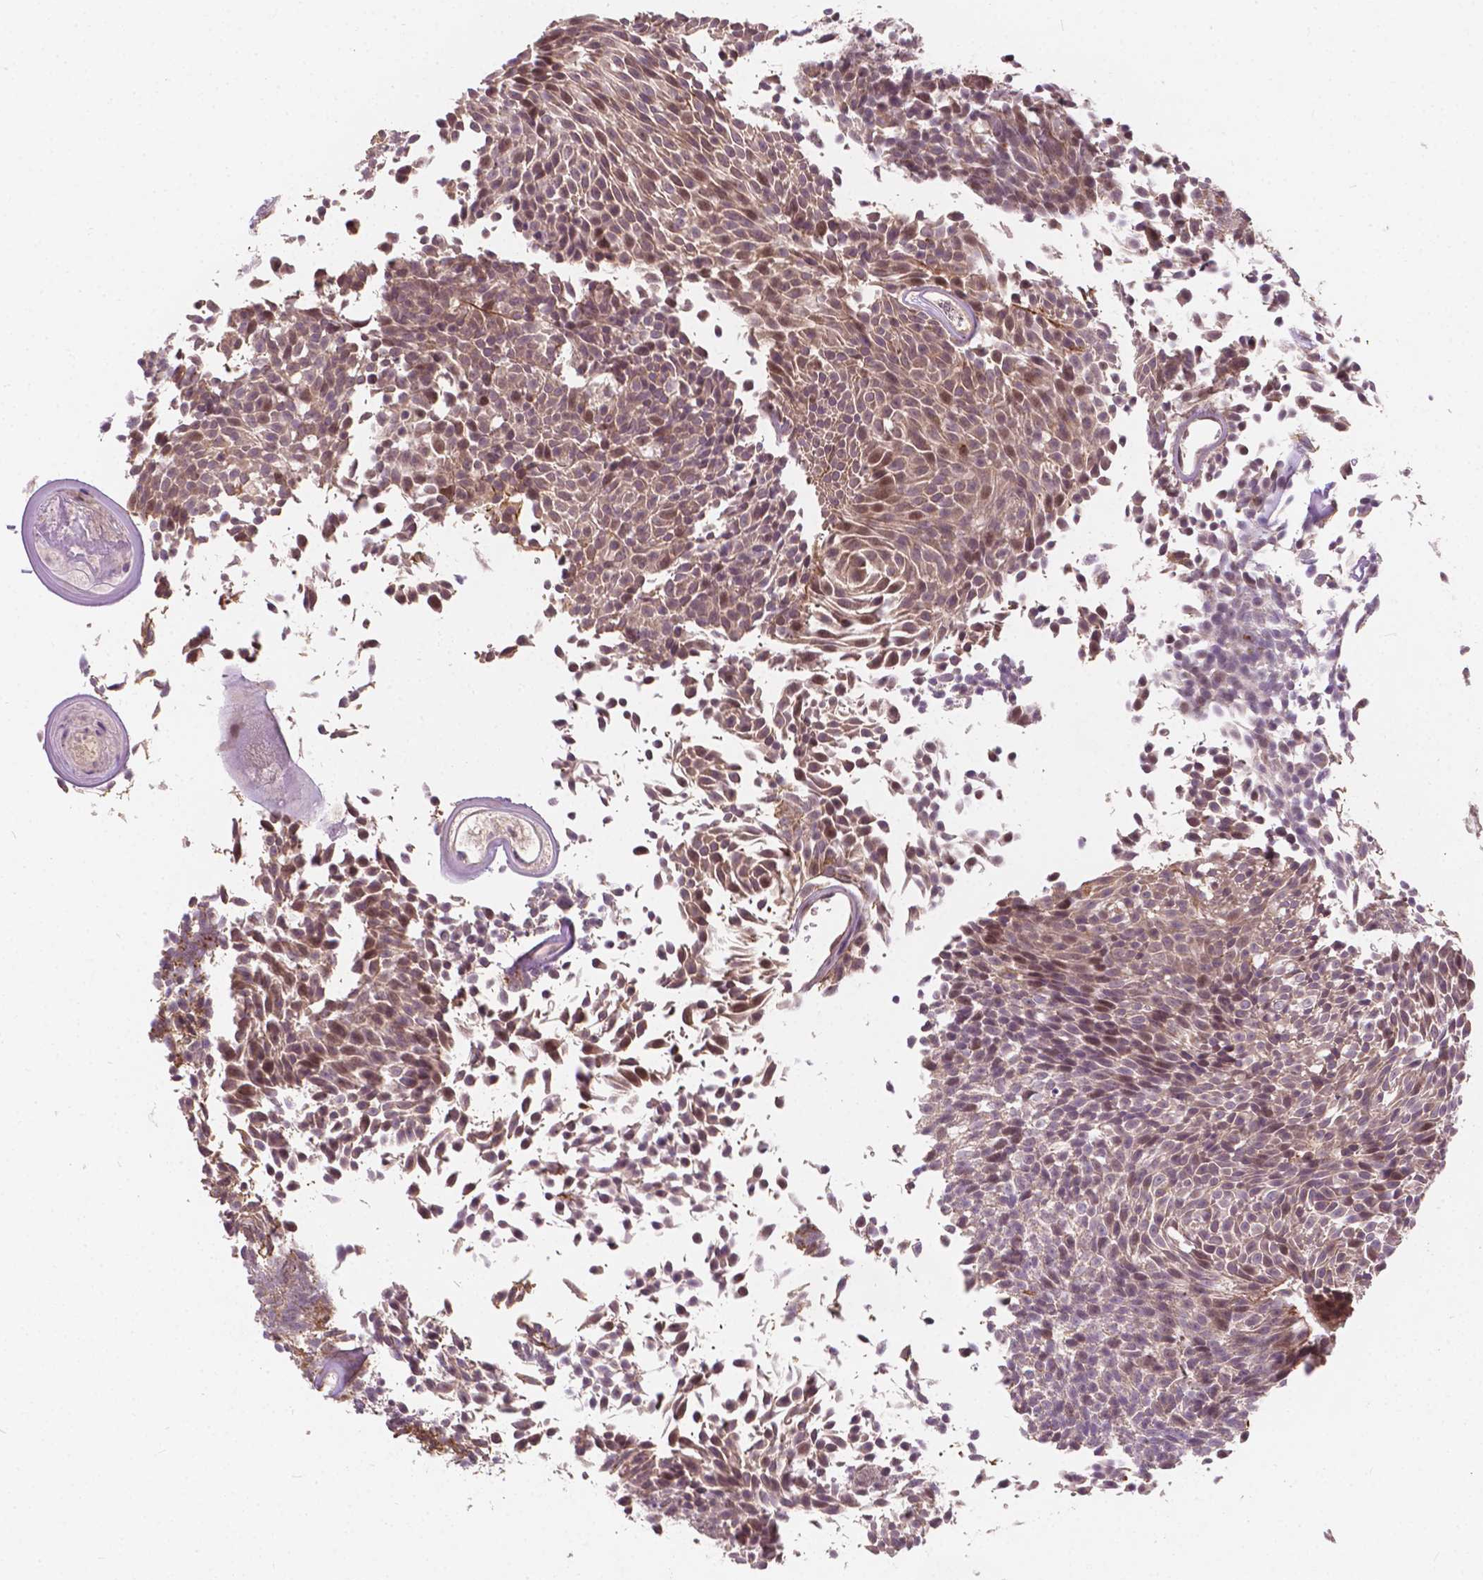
{"staining": {"intensity": "moderate", "quantity": "<25%", "location": "cytoplasmic/membranous,nuclear"}, "tissue": "urothelial cancer", "cell_type": "Tumor cells", "image_type": "cancer", "snomed": [{"axis": "morphology", "description": "Urothelial carcinoma, Low grade"}, {"axis": "topography", "description": "Urinary bladder"}], "caption": "Immunohistochemical staining of urothelial carcinoma (low-grade) displays low levels of moderate cytoplasmic/membranous and nuclear positivity in approximately <25% of tumor cells.", "gene": "DUSP16", "patient": {"sex": "male", "age": 77}}